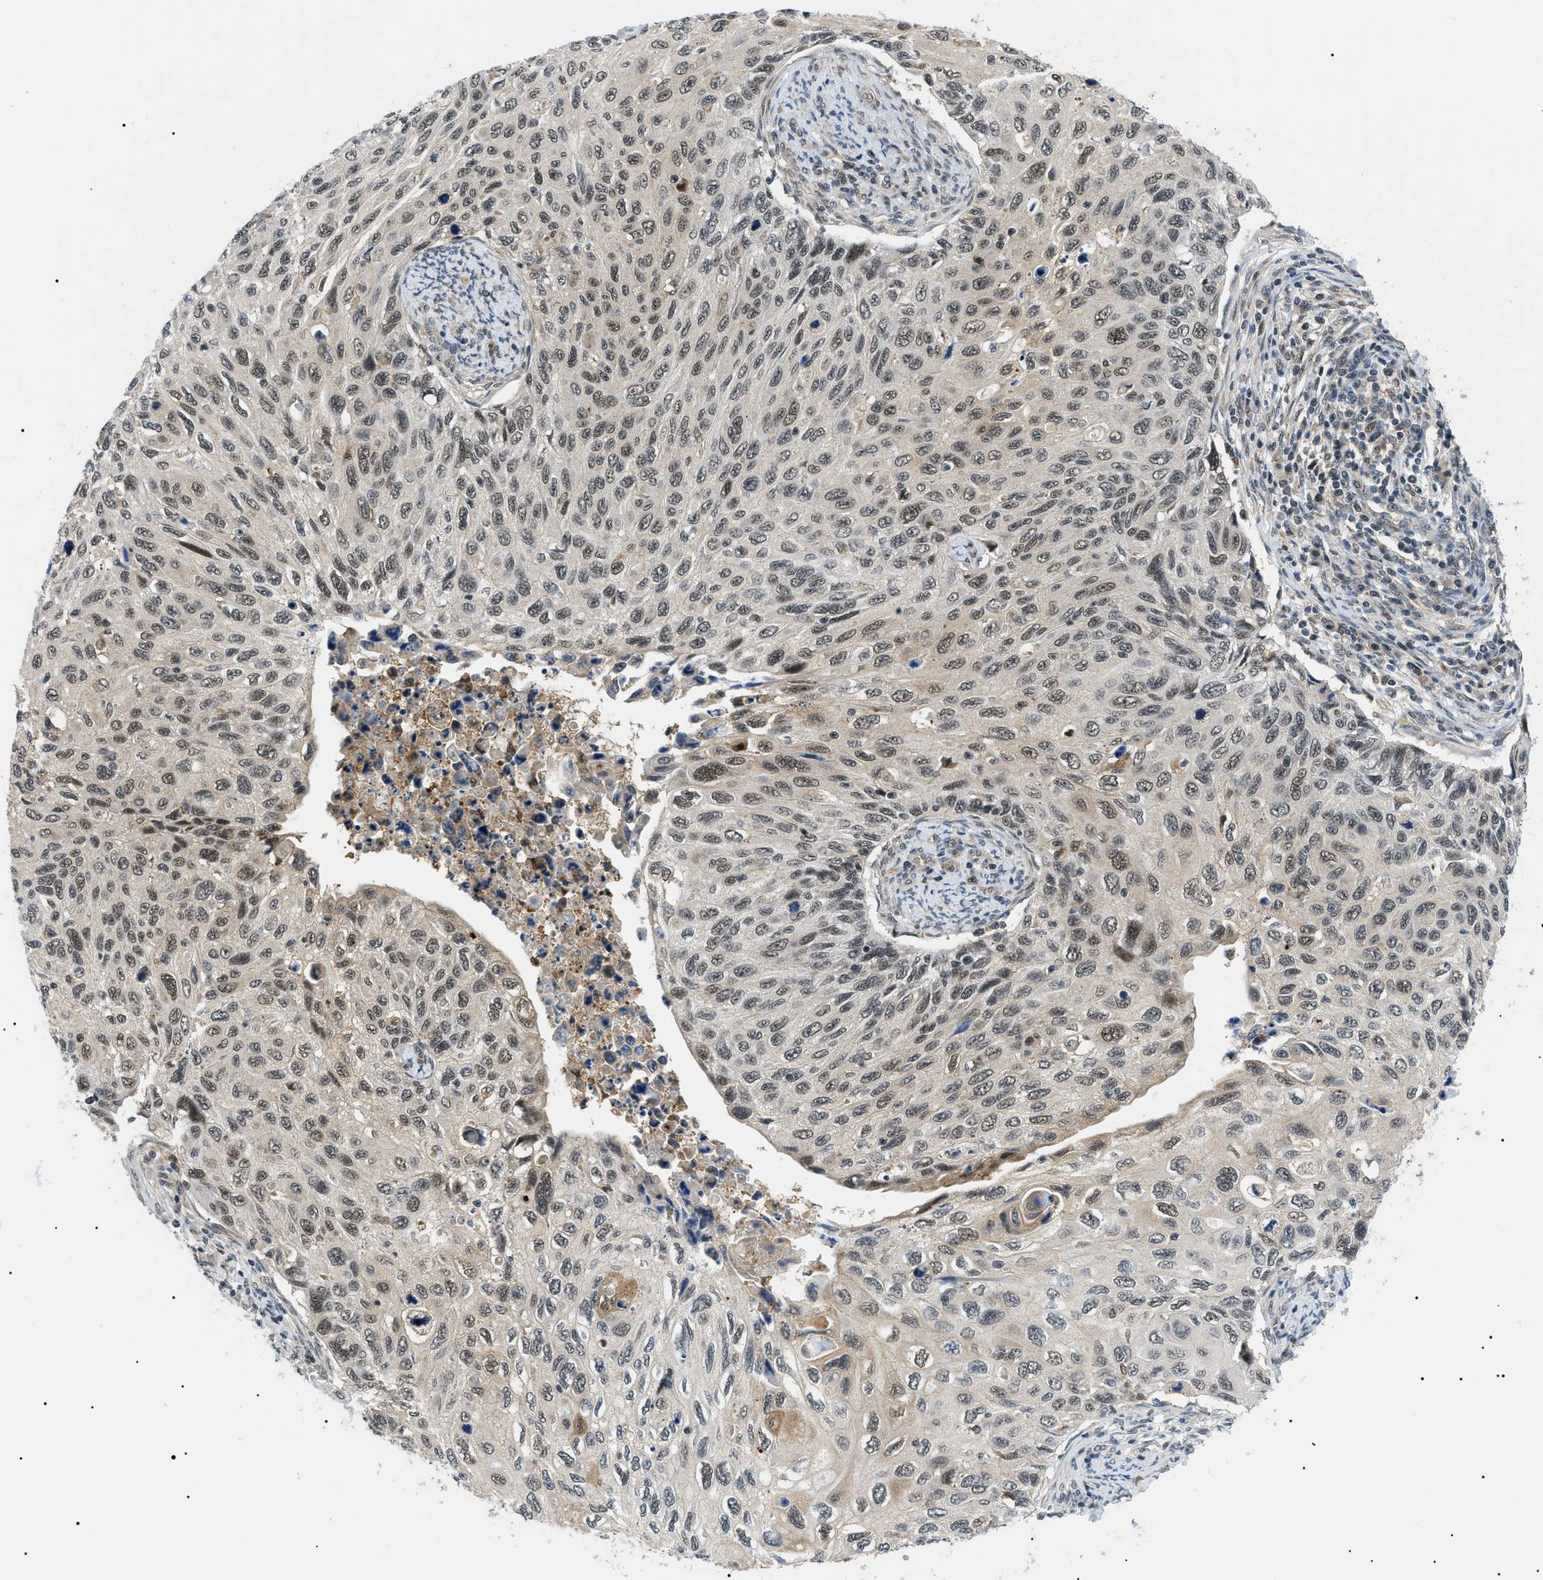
{"staining": {"intensity": "moderate", "quantity": ">75%", "location": "nuclear"}, "tissue": "cervical cancer", "cell_type": "Tumor cells", "image_type": "cancer", "snomed": [{"axis": "morphology", "description": "Squamous cell carcinoma, NOS"}, {"axis": "topography", "description": "Cervix"}], "caption": "Immunohistochemical staining of squamous cell carcinoma (cervical) exhibits medium levels of moderate nuclear protein positivity in about >75% of tumor cells. Using DAB (brown) and hematoxylin (blue) stains, captured at high magnification using brightfield microscopy.", "gene": "RBM15", "patient": {"sex": "female", "age": 70}}